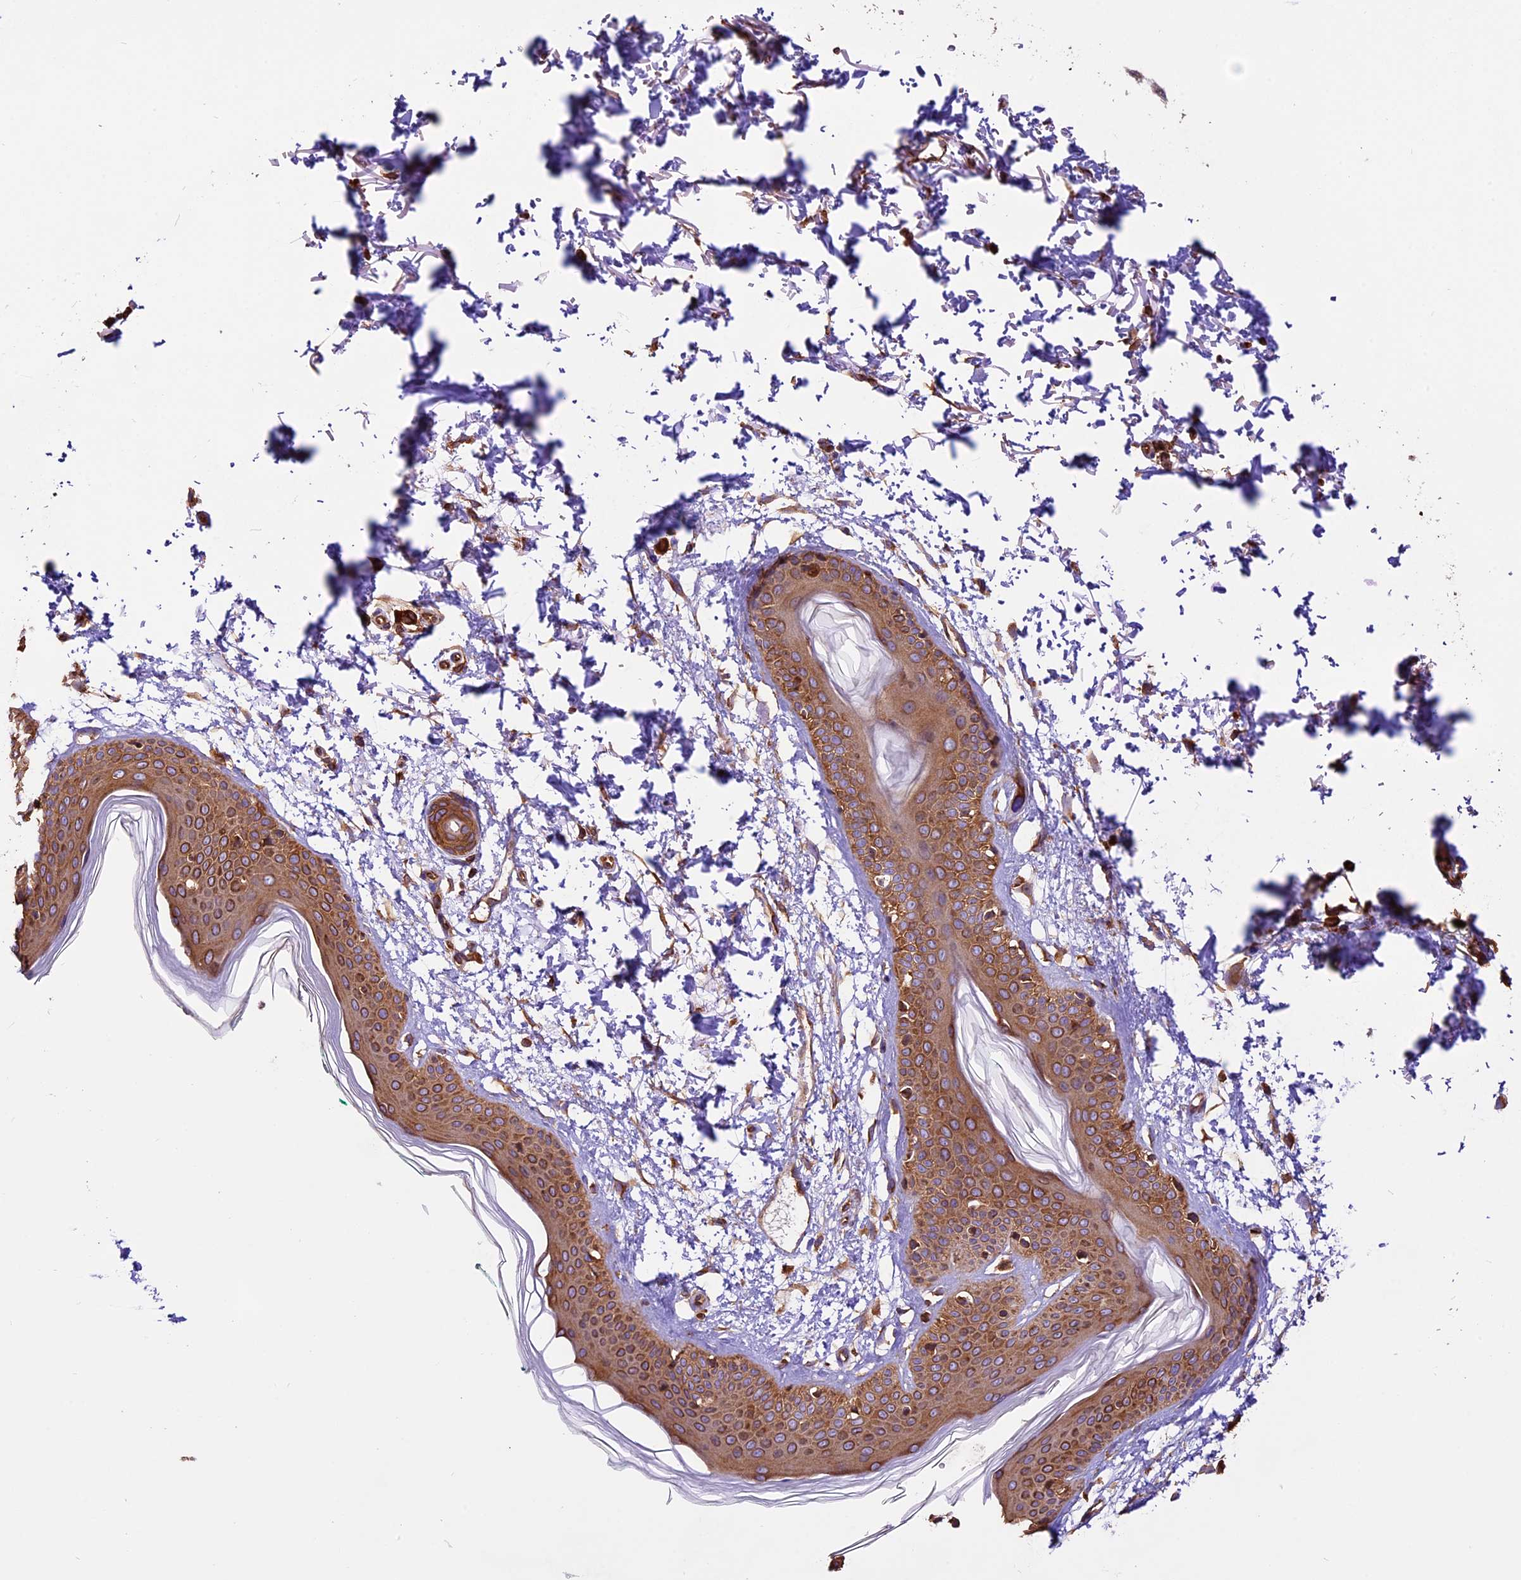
{"staining": {"intensity": "moderate", "quantity": ">75%", "location": "cytoplasmic/membranous"}, "tissue": "skin", "cell_type": "Fibroblasts", "image_type": "normal", "snomed": [{"axis": "morphology", "description": "Normal tissue, NOS"}, {"axis": "topography", "description": "Skin"}], "caption": "Skin stained for a protein (brown) shows moderate cytoplasmic/membranous positive positivity in approximately >75% of fibroblasts.", "gene": "KARS1", "patient": {"sex": "male", "age": 66}}